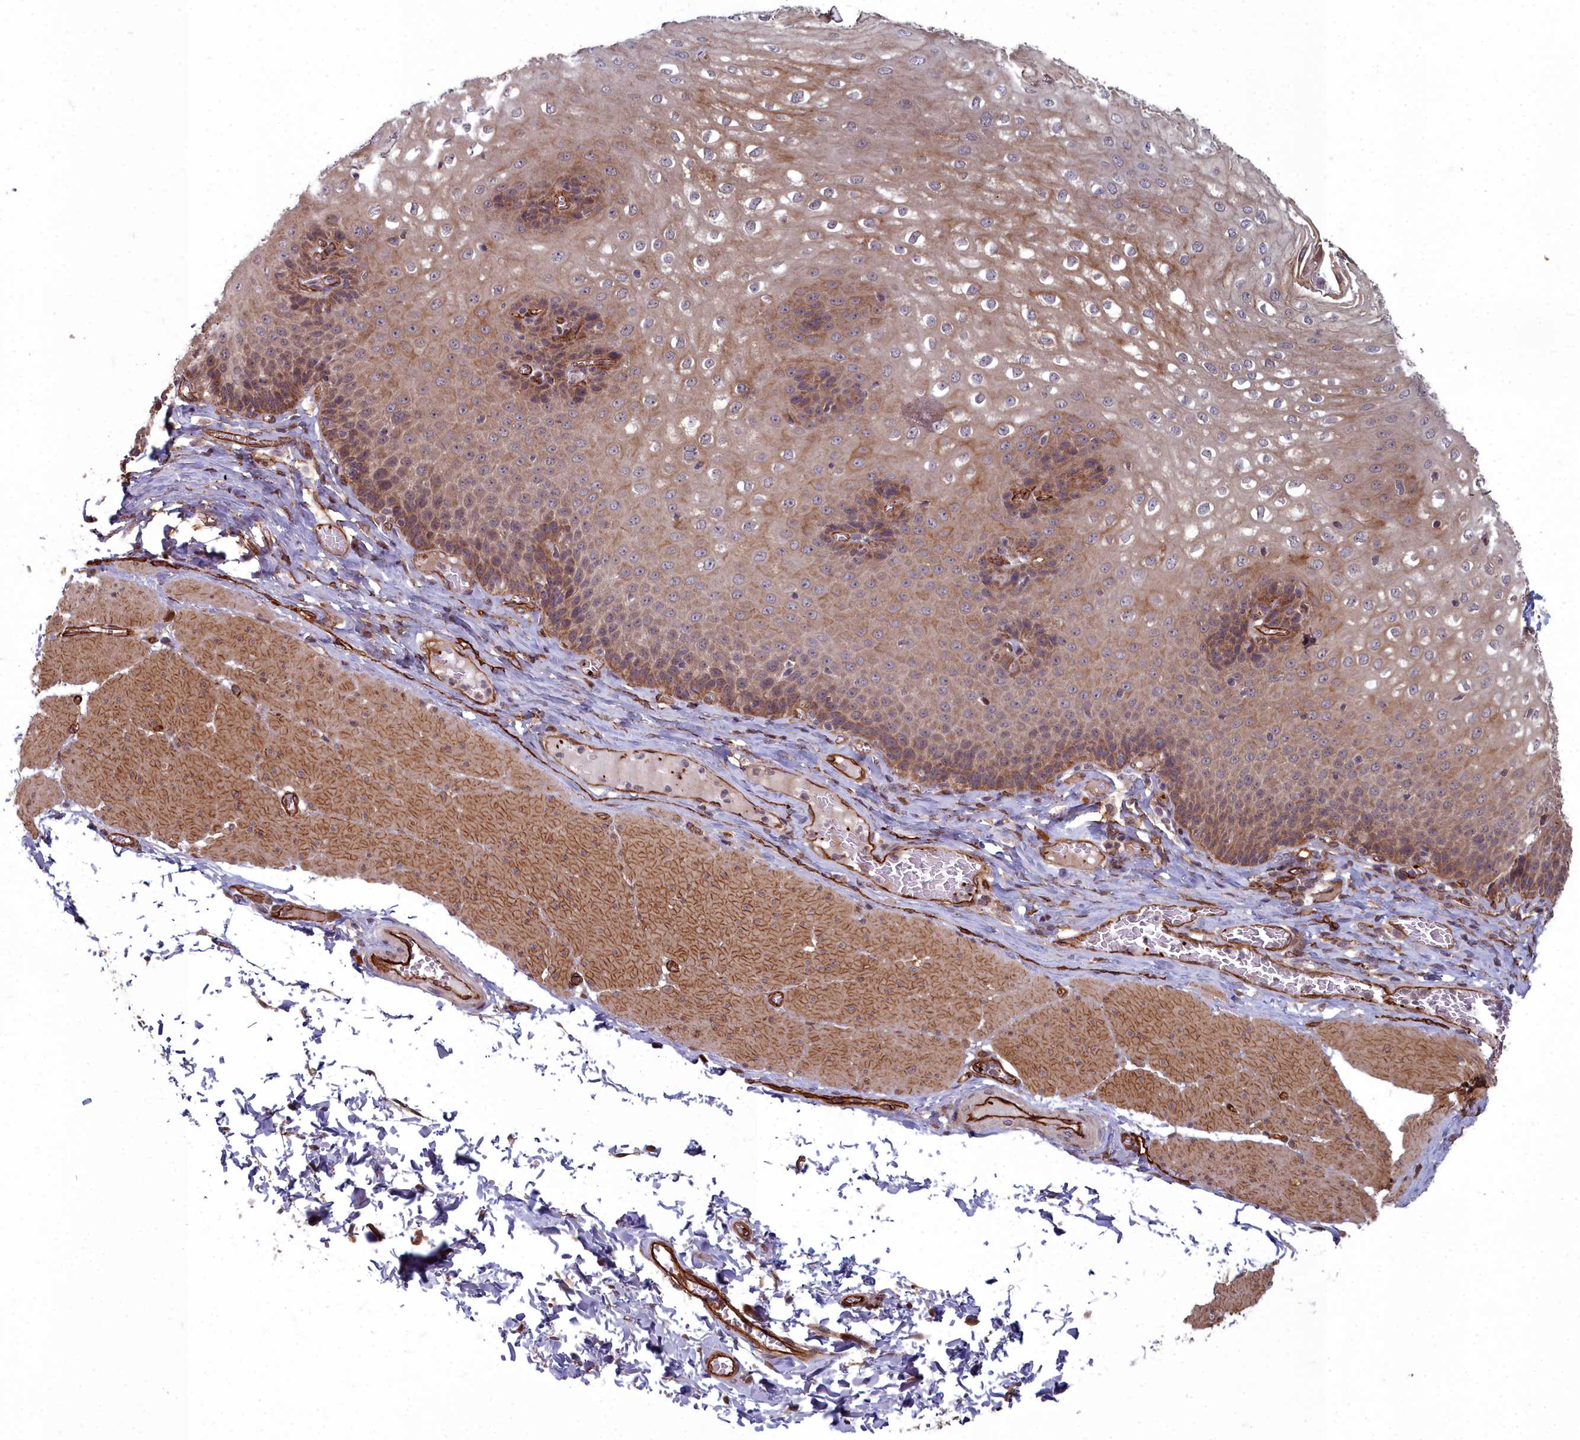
{"staining": {"intensity": "moderate", "quantity": ">75%", "location": "cytoplasmic/membranous"}, "tissue": "esophagus", "cell_type": "Squamous epithelial cells", "image_type": "normal", "snomed": [{"axis": "morphology", "description": "Normal tissue, NOS"}, {"axis": "topography", "description": "Esophagus"}], "caption": "Protein staining of normal esophagus exhibits moderate cytoplasmic/membranous staining in approximately >75% of squamous epithelial cells.", "gene": "TSPYL4", "patient": {"sex": "male", "age": 60}}